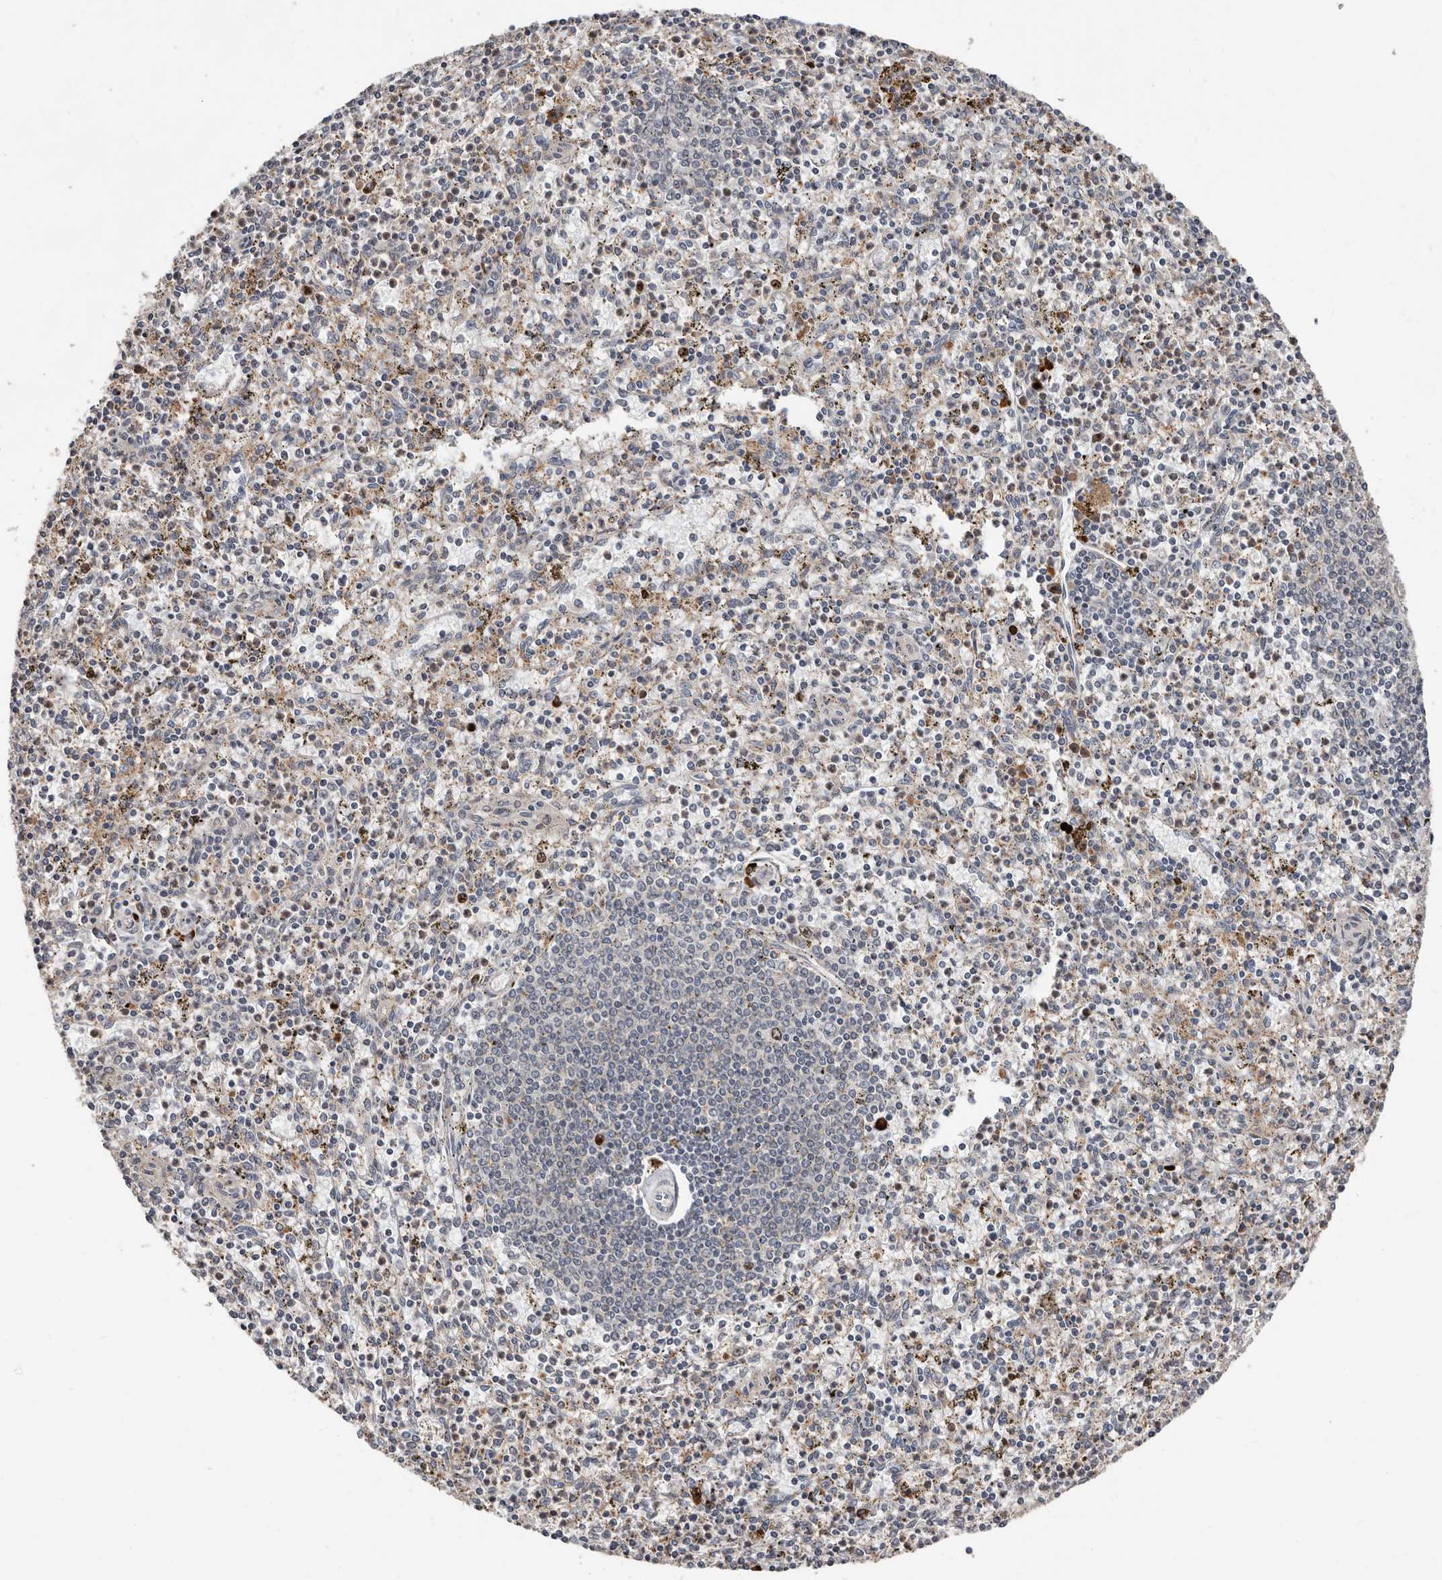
{"staining": {"intensity": "strong", "quantity": "<25%", "location": "cytoplasmic/membranous"}, "tissue": "spleen", "cell_type": "Cells in red pulp", "image_type": "normal", "snomed": [{"axis": "morphology", "description": "Normal tissue, NOS"}, {"axis": "topography", "description": "Spleen"}], "caption": "Spleen stained with DAB (3,3'-diaminobenzidine) immunohistochemistry (IHC) shows medium levels of strong cytoplasmic/membranous positivity in approximately <25% of cells in red pulp. (brown staining indicates protein expression, while blue staining denotes nuclei).", "gene": "SMYD4", "patient": {"sex": "male", "age": 72}}